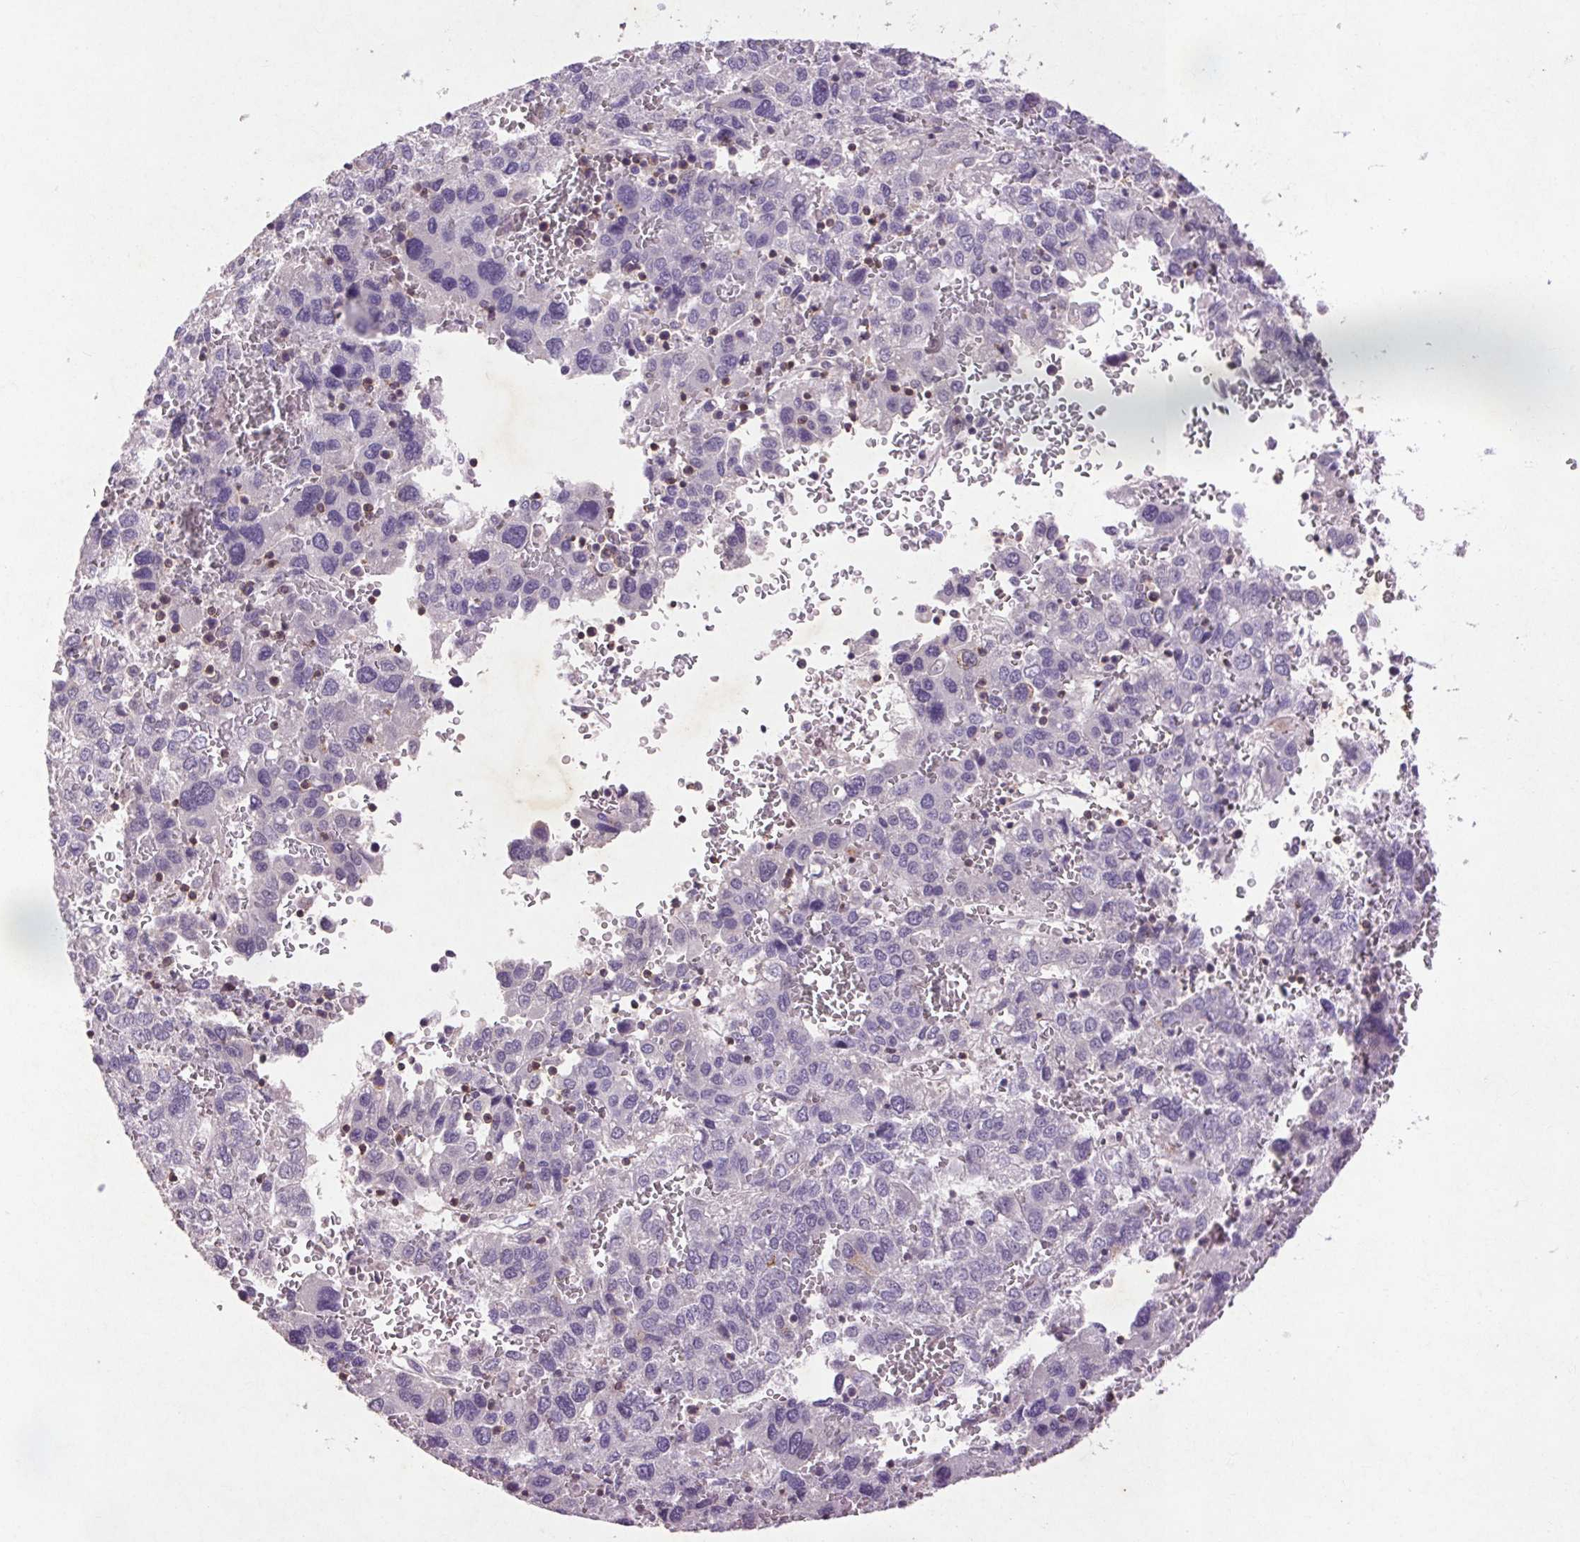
{"staining": {"intensity": "negative", "quantity": "none", "location": "none"}, "tissue": "liver cancer", "cell_type": "Tumor cells", "image_type": "cancer", "snomed": [{"axis": "morphology", "description": "Carcinoma, Hepatocellular, NOS"}, {"axis": "topography", "description": "Liver"}], "caption": "The histopathology image demonstrates no staining of tumor cells in hepatocellular carcinoma (liver).", "gene": "FNDC7", "patient": {"sex": "male", "age": 69}}